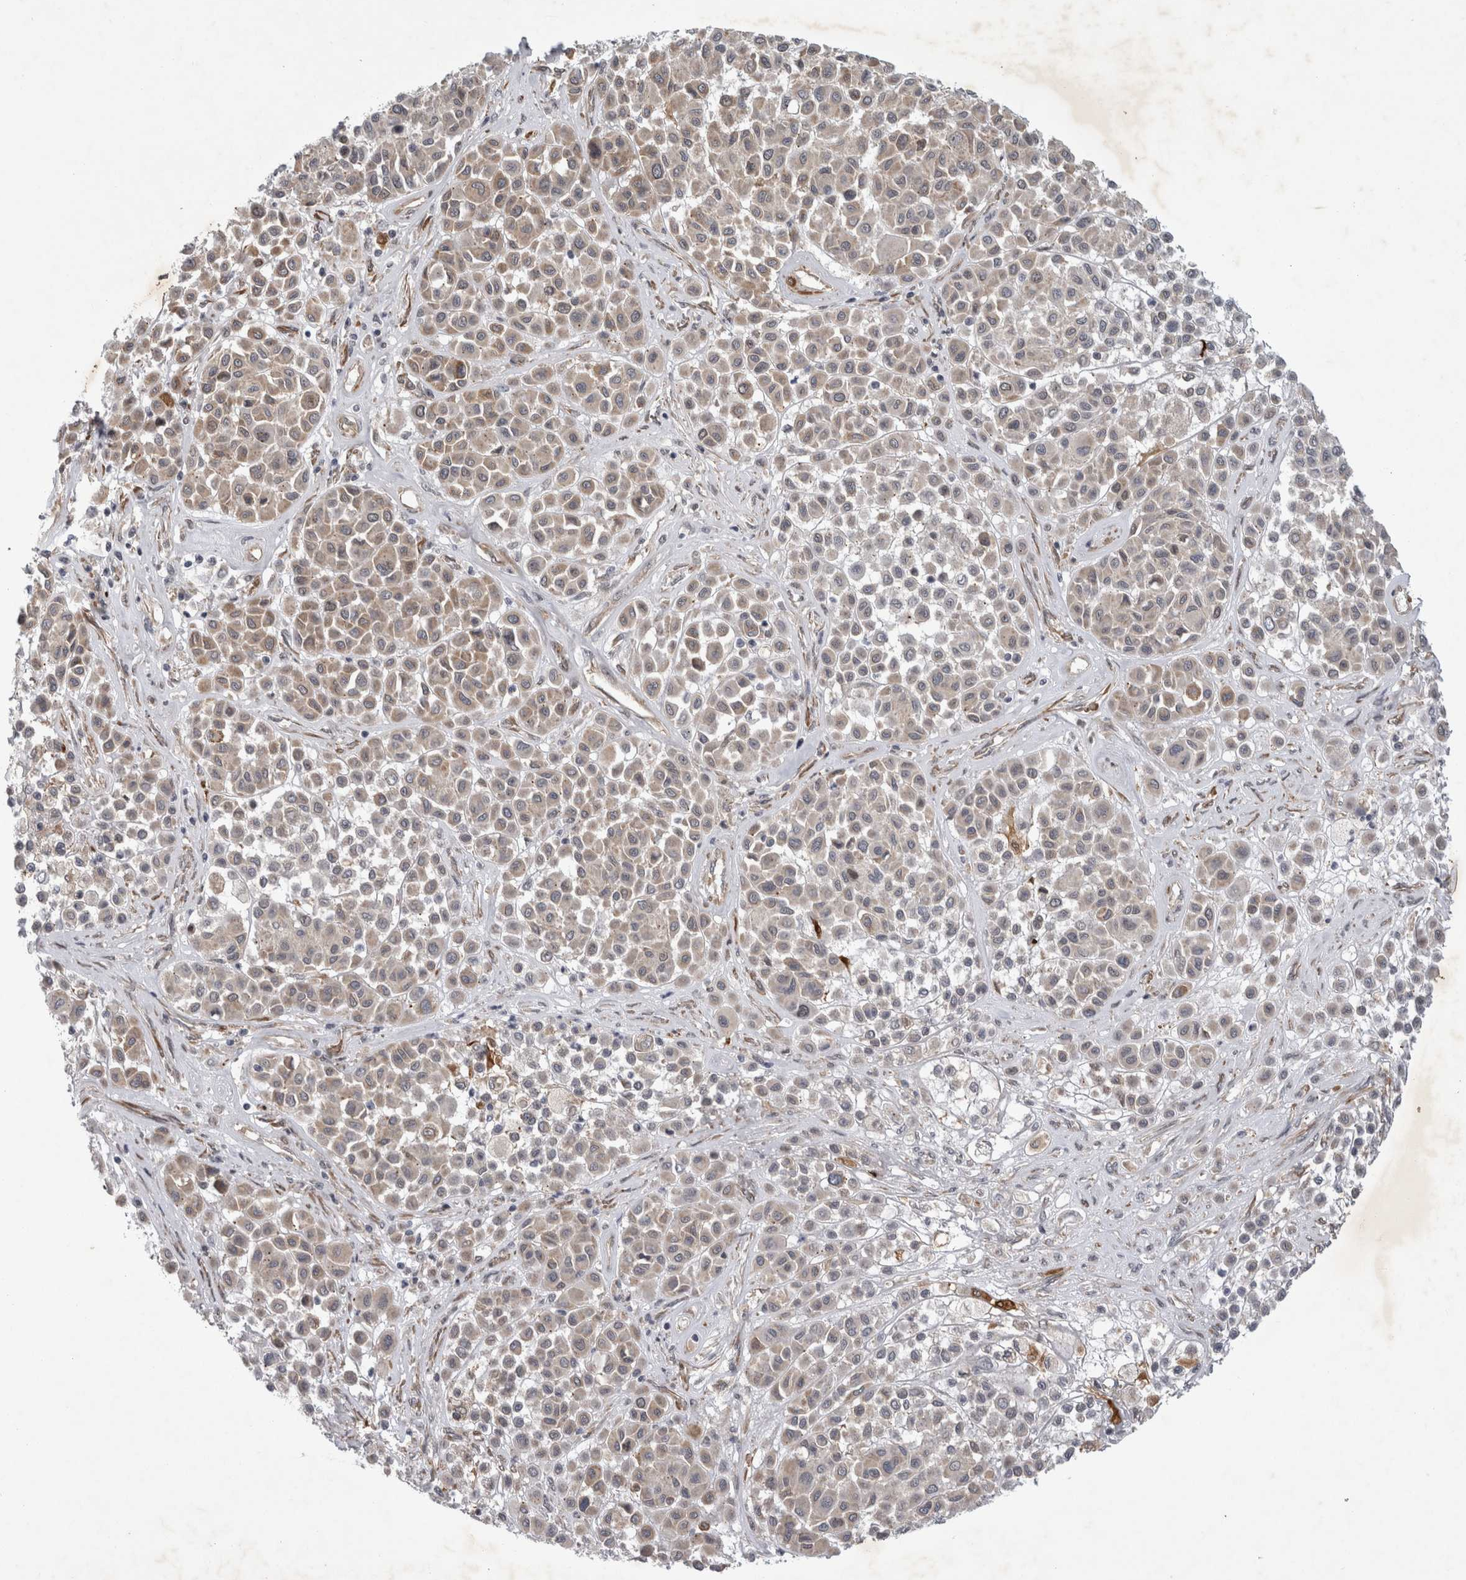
{"staining": {"intensity": "weak", "quantity": "<25%", "location": "cytoplasmic/membranous"}, "tissue": "melanoma", "cell_type": "Tumor cells", "image_type": "cancer", "snomed": [{"axis": "morphology", "description": "Malignant melanoma, Metastatic site"}, {"axis": "topography", "description": "Soft tissue"}], "caption": "IHC micrograph of neoplastic tissue: melanoma stained with DAB demonstrates no significant protein positivity in tumor cells. Brightfield microscopy of immunohistochemistry (IHC) stained with DAB (brown) and hematoxylin (blue), captured at high magnification.", "gene": "PARP11", "patient": {"sex": "male", "age": 41}}